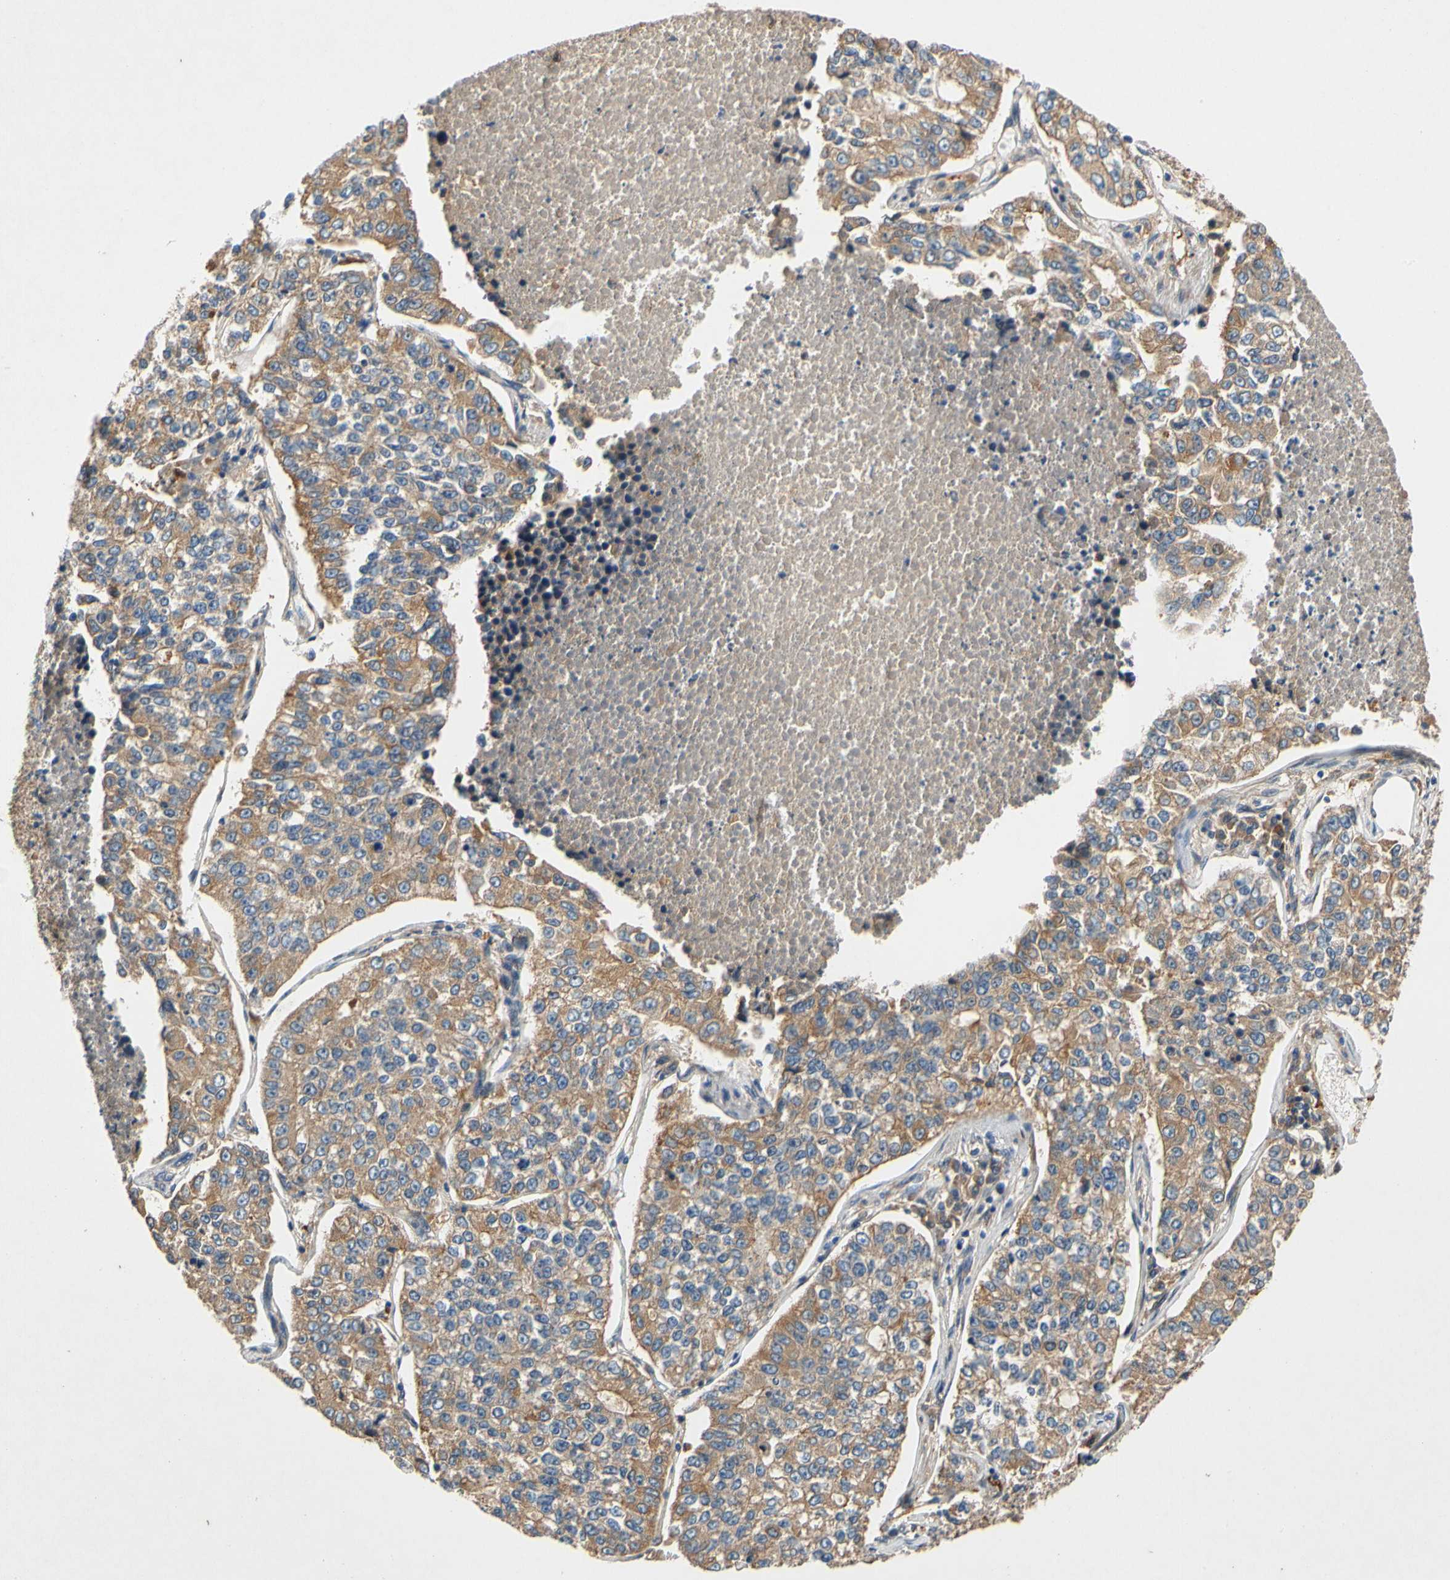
{"staining": {"intensity": "moderate", "quantity": ">75%", "location": "cytoplasmic/membranous"}, "tissue": "lung cancer", "cell_type": "Tumor cells", "image_type": "cancer", "snomed": [{"axis": "morphology", "description": "Adenocarcinoma, NOS"}, {"axis": "topography", "description": "Lung"}], "caption": "Tumor cells demonstrate medium levels of moderate cytoplasmic/membranous positivity in approximately >75% of cells in human lung cancer.", "gene": "USP46", "patient": {"sex": "male", "age": 49}}